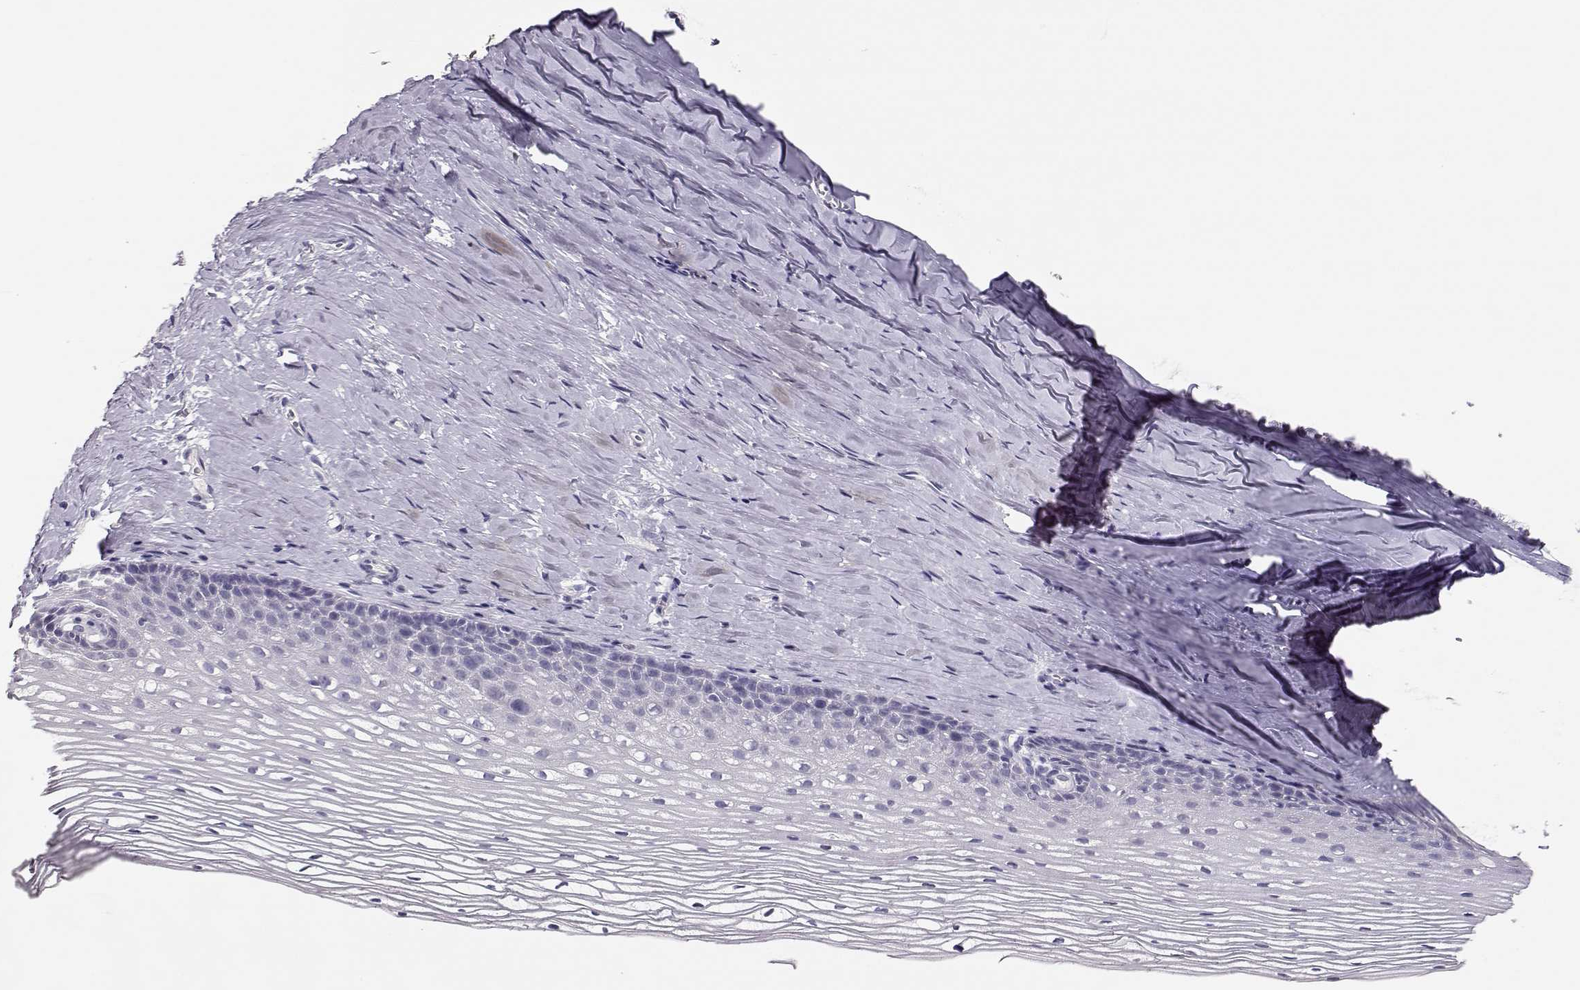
{"staining": {"intensity": "negative", "quantity": "none", "location": "none"}, "tissue": "cervix", "cell_type": "Squamous epithelial cells", "image_type": "normal", "snomed": [{"axis": "morphology", "description": "Normal tissue, NOS"}, {"axis": "topography", "description": "Cervix"}], "caption": "High magnification brightfield microscopy of normal cervix stained with DAB (3,3'-diaminobenzidine) (brown) and counterstained with hematoxylin (blue): squamous epithelial cells show no significant staining. (DAB IHC visualized using brightfield microscopy, high magnification).", "gene": "MAGEC1", "patient": {"sex": "female", "age": 40}}